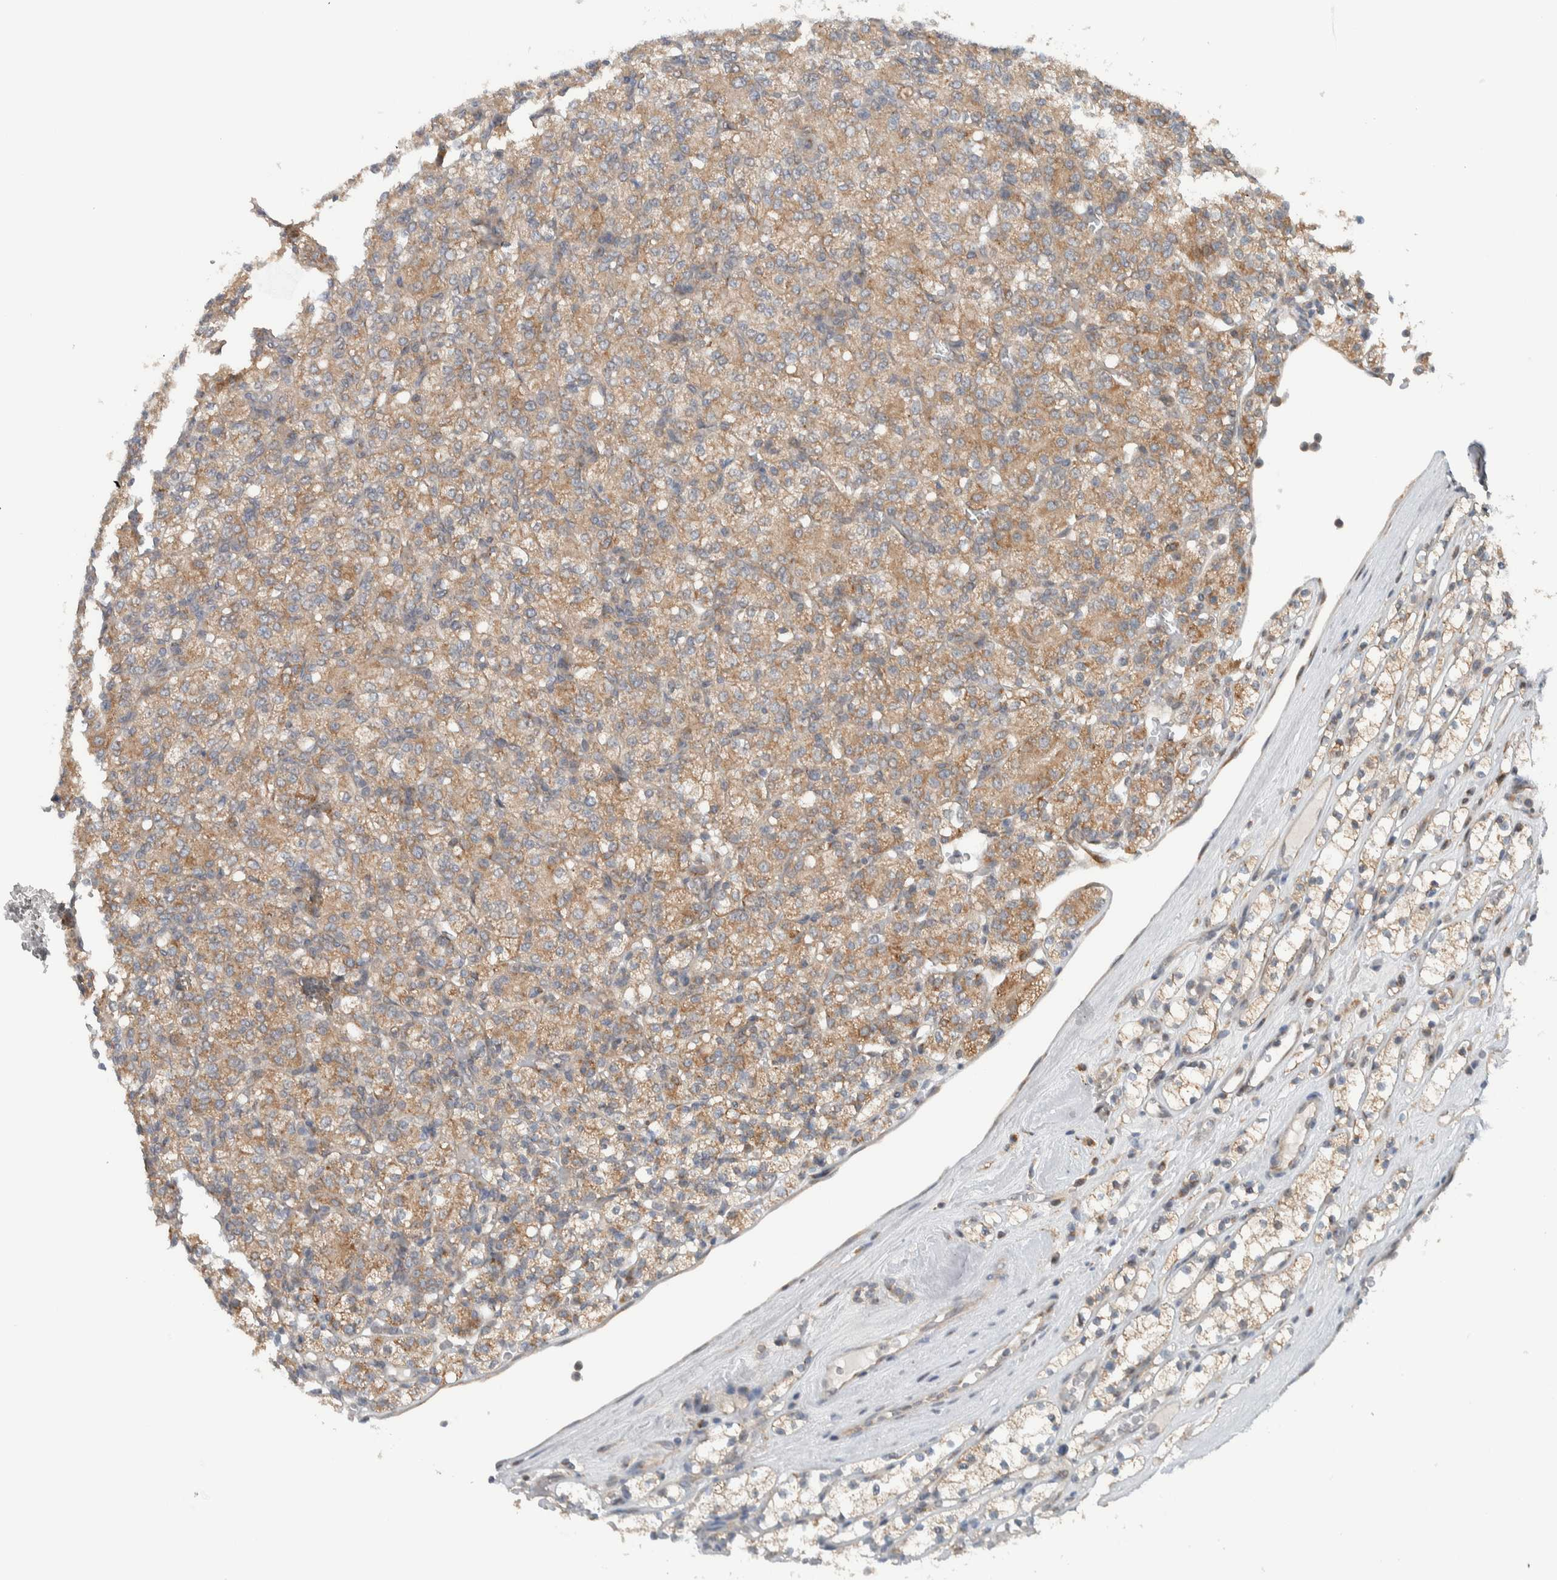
{"staining": {"intensity": "moderate", "quantity": ">75%", "location": "cytoplasmic/membranous"}, "tissue": "renal cancer", "cell_type": "Tumor cells", "image_type": "cancer", "snomed": [{"axis": "morphology", "description": "Adenocarcinoma, NOS"}, {"axis": "topography", "description": "Kidney"}], "caption": "Renal cancer (adenocarcinoma) stained with a brown dye reveals moderate cytoplasmic/membranous positive staining in approximately >75% of tumor cells.", "gene": "RERE", "patient": {"sex": "male", "age": 77}}